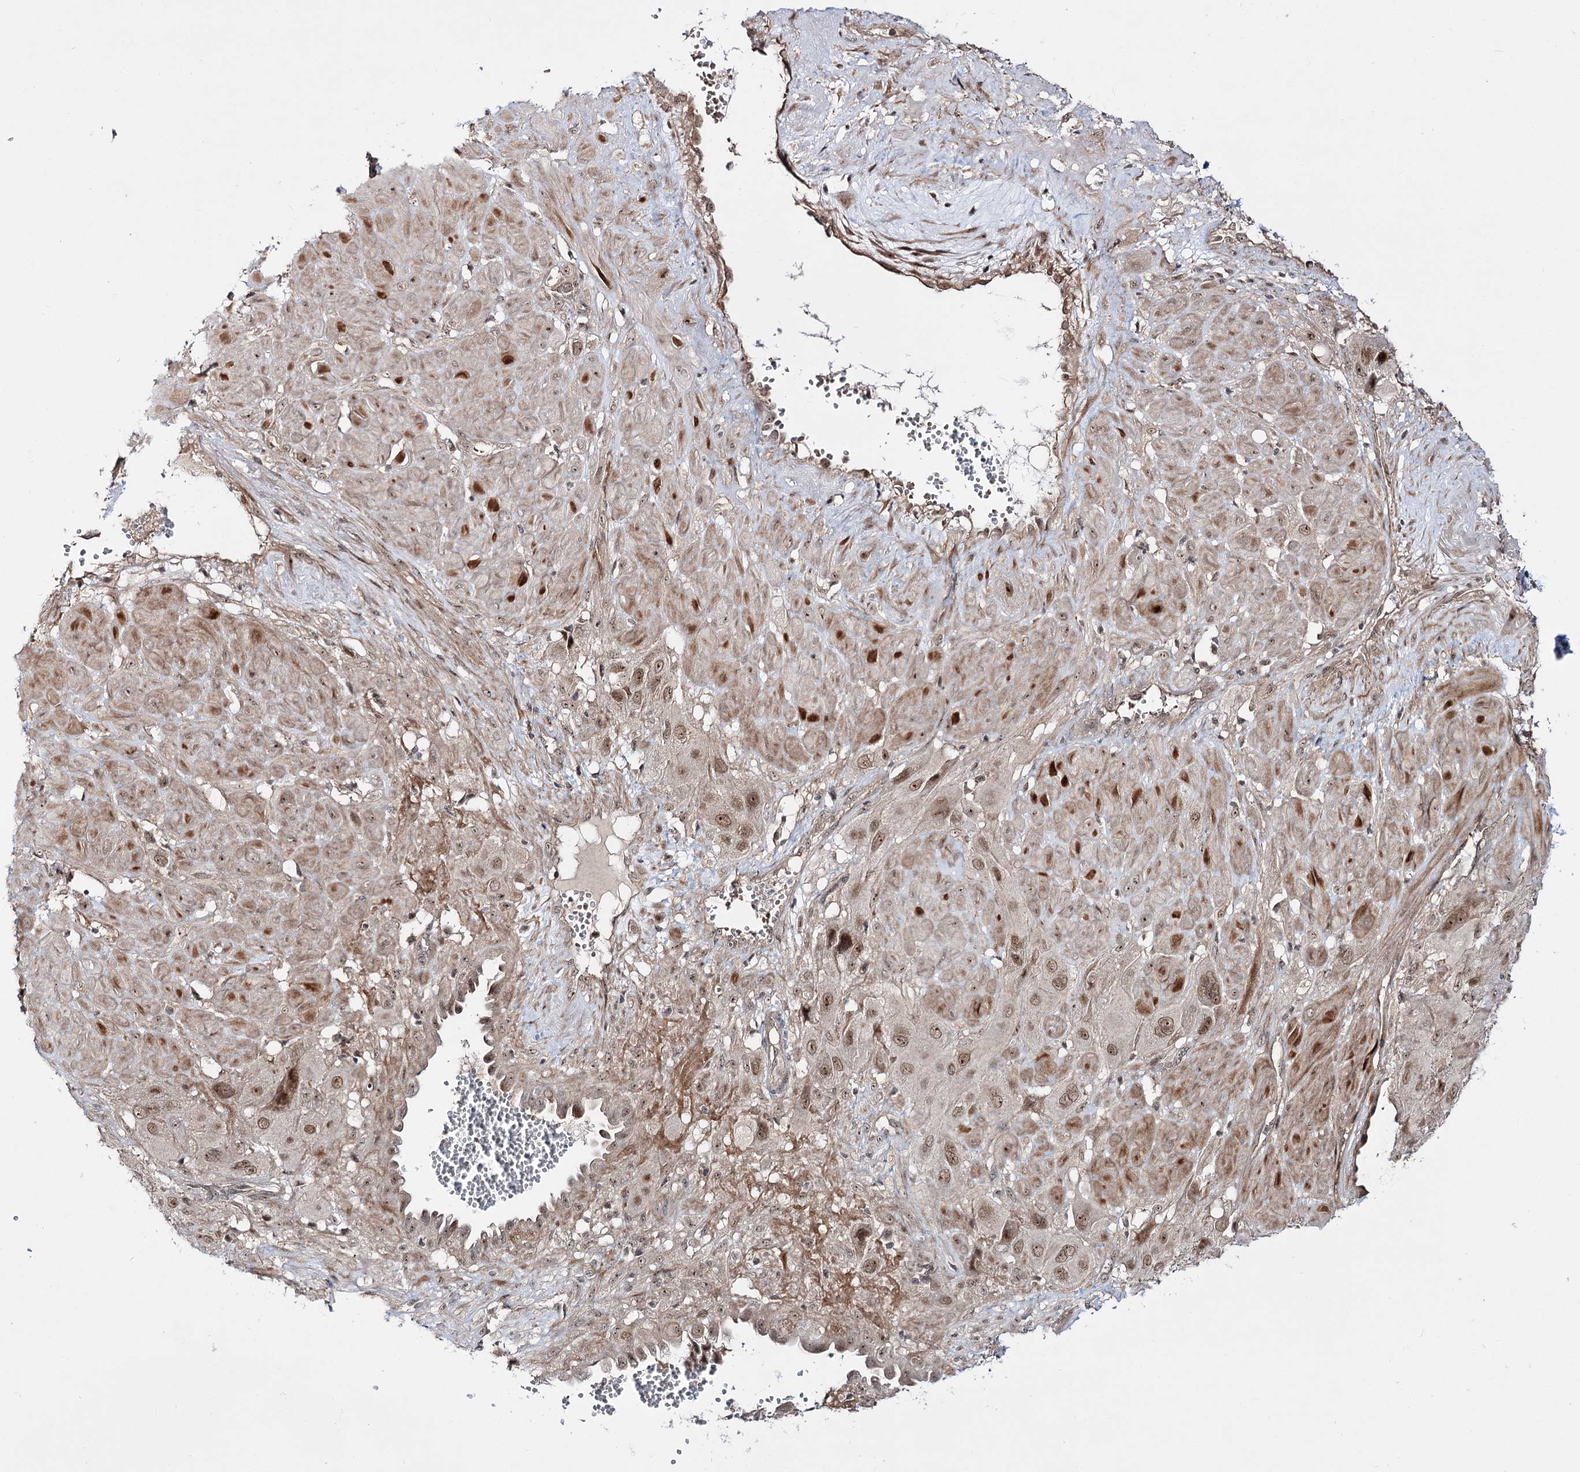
{"staining": {"intensity": "moderate", "quantity": ">75%", "location": "nuclear"}, "tissue": "cervical cancer", "cell_type": "Tumor cells", "image_type": "cancer", "snomed": [{"axis": "morphology", "description": "Squamous cell carcinoma, NOS"}, {"axis": "topography", "description": "Cervix"}], "caption": "Immunohistochemistry (IHC) micrograph of neoplastic tissue: cervical cancer (squamous cell carcinoma) stained using immunohistochemistry (IHC) exhibits medium levels of moderate protein expression localized specifically in the nuclear of tumor cells, appearing as a nuclear brown color.", "gene": "RRP9", "patient": {"sex": "female", "age": 34}}